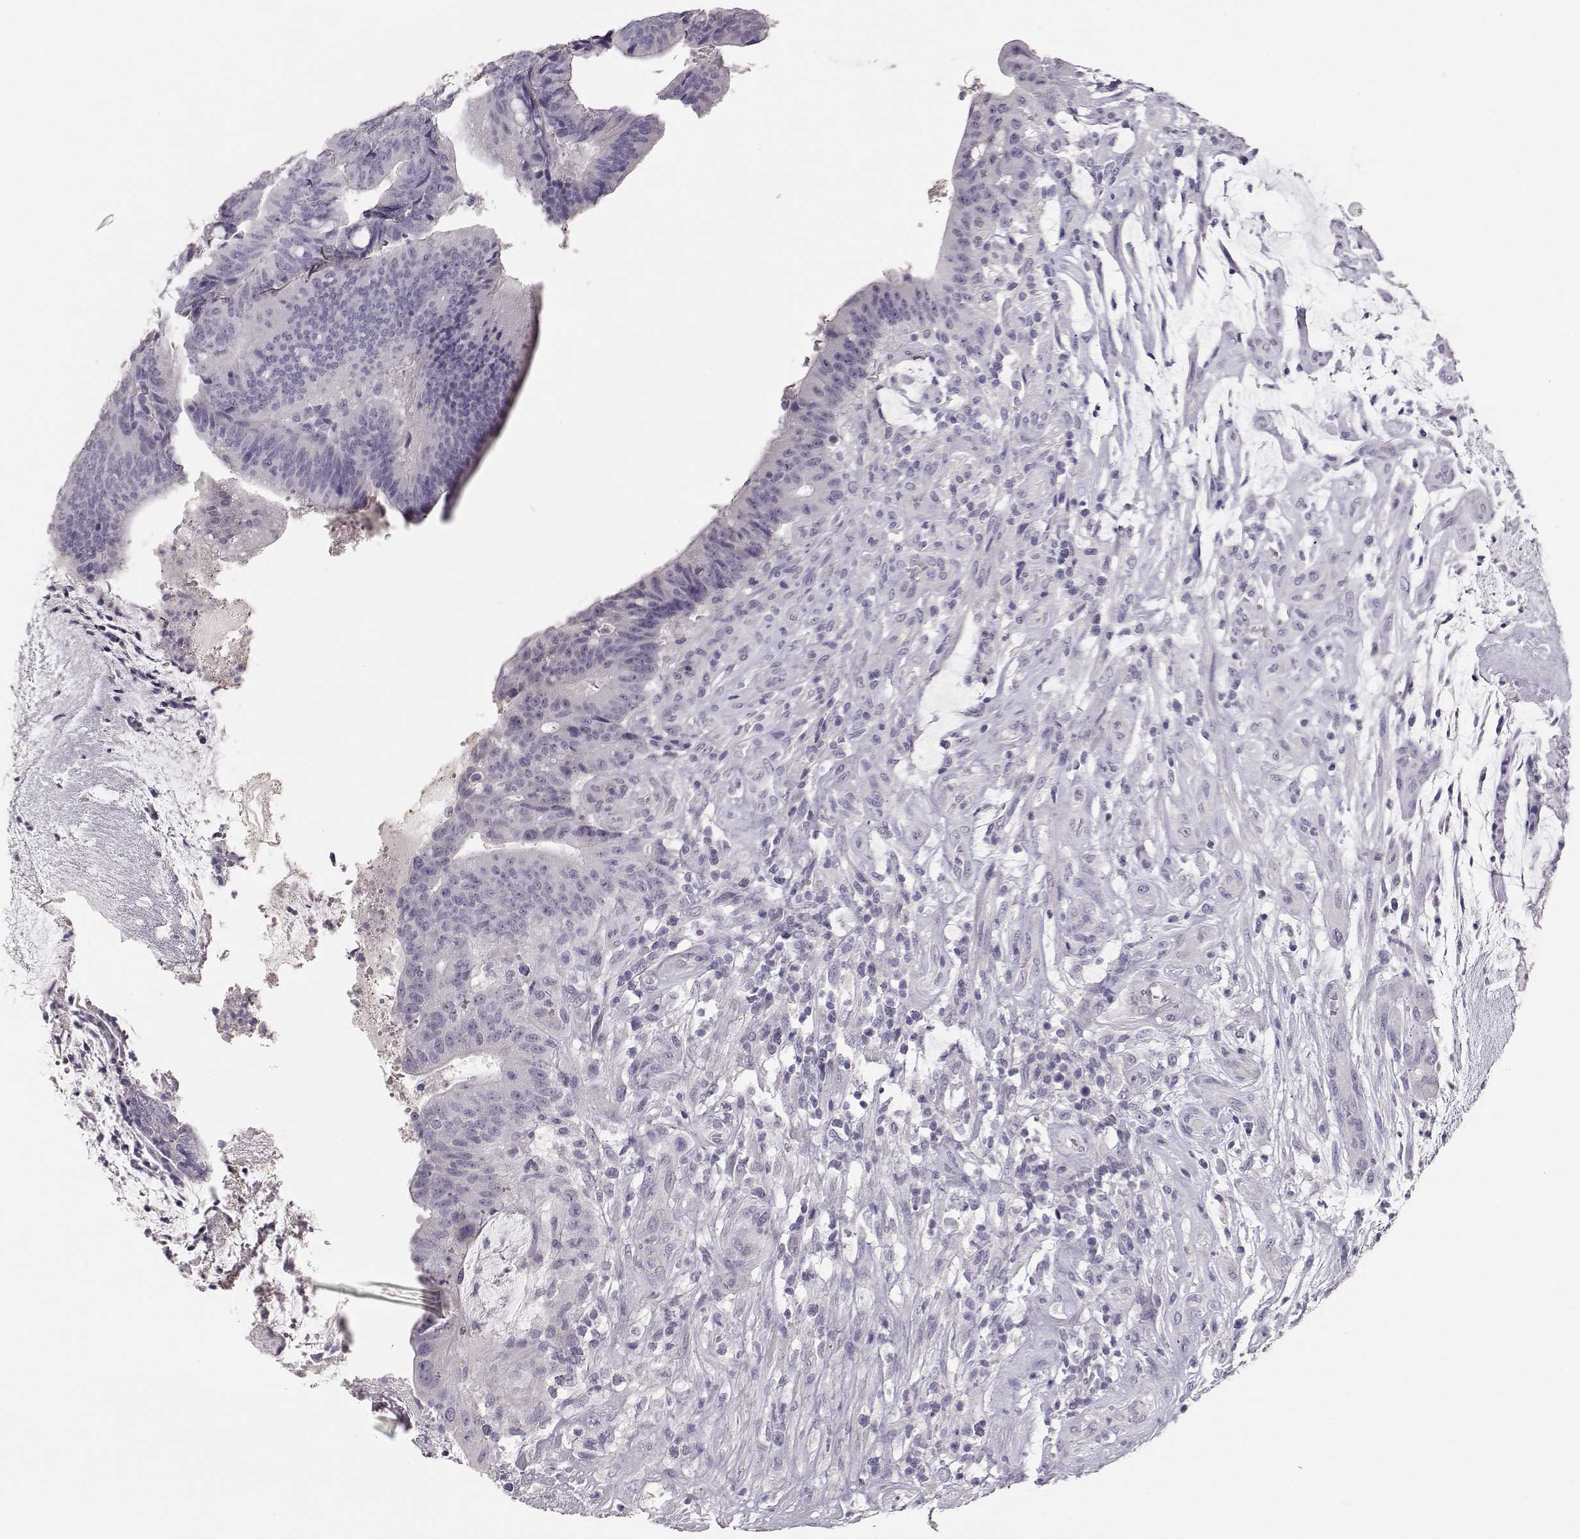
{"staining": {"intensity": "negative", "quantity": "none", "location": "none"}, "tissue": "colorectal cancer", "cell_type": "Tumor cells", "image_type": "cancer", "snomed": [{"axis": "morphology", "description": "Adenocarcinoma, NOS"}, {"axis": "topography", "description": "Colon"}], "caption": "Tumor cells are negative for brown protein staining in colorectal adenocarcinoma.", "gene": "MAGEC1", "patient": {"sex": "female", "age": 43}}